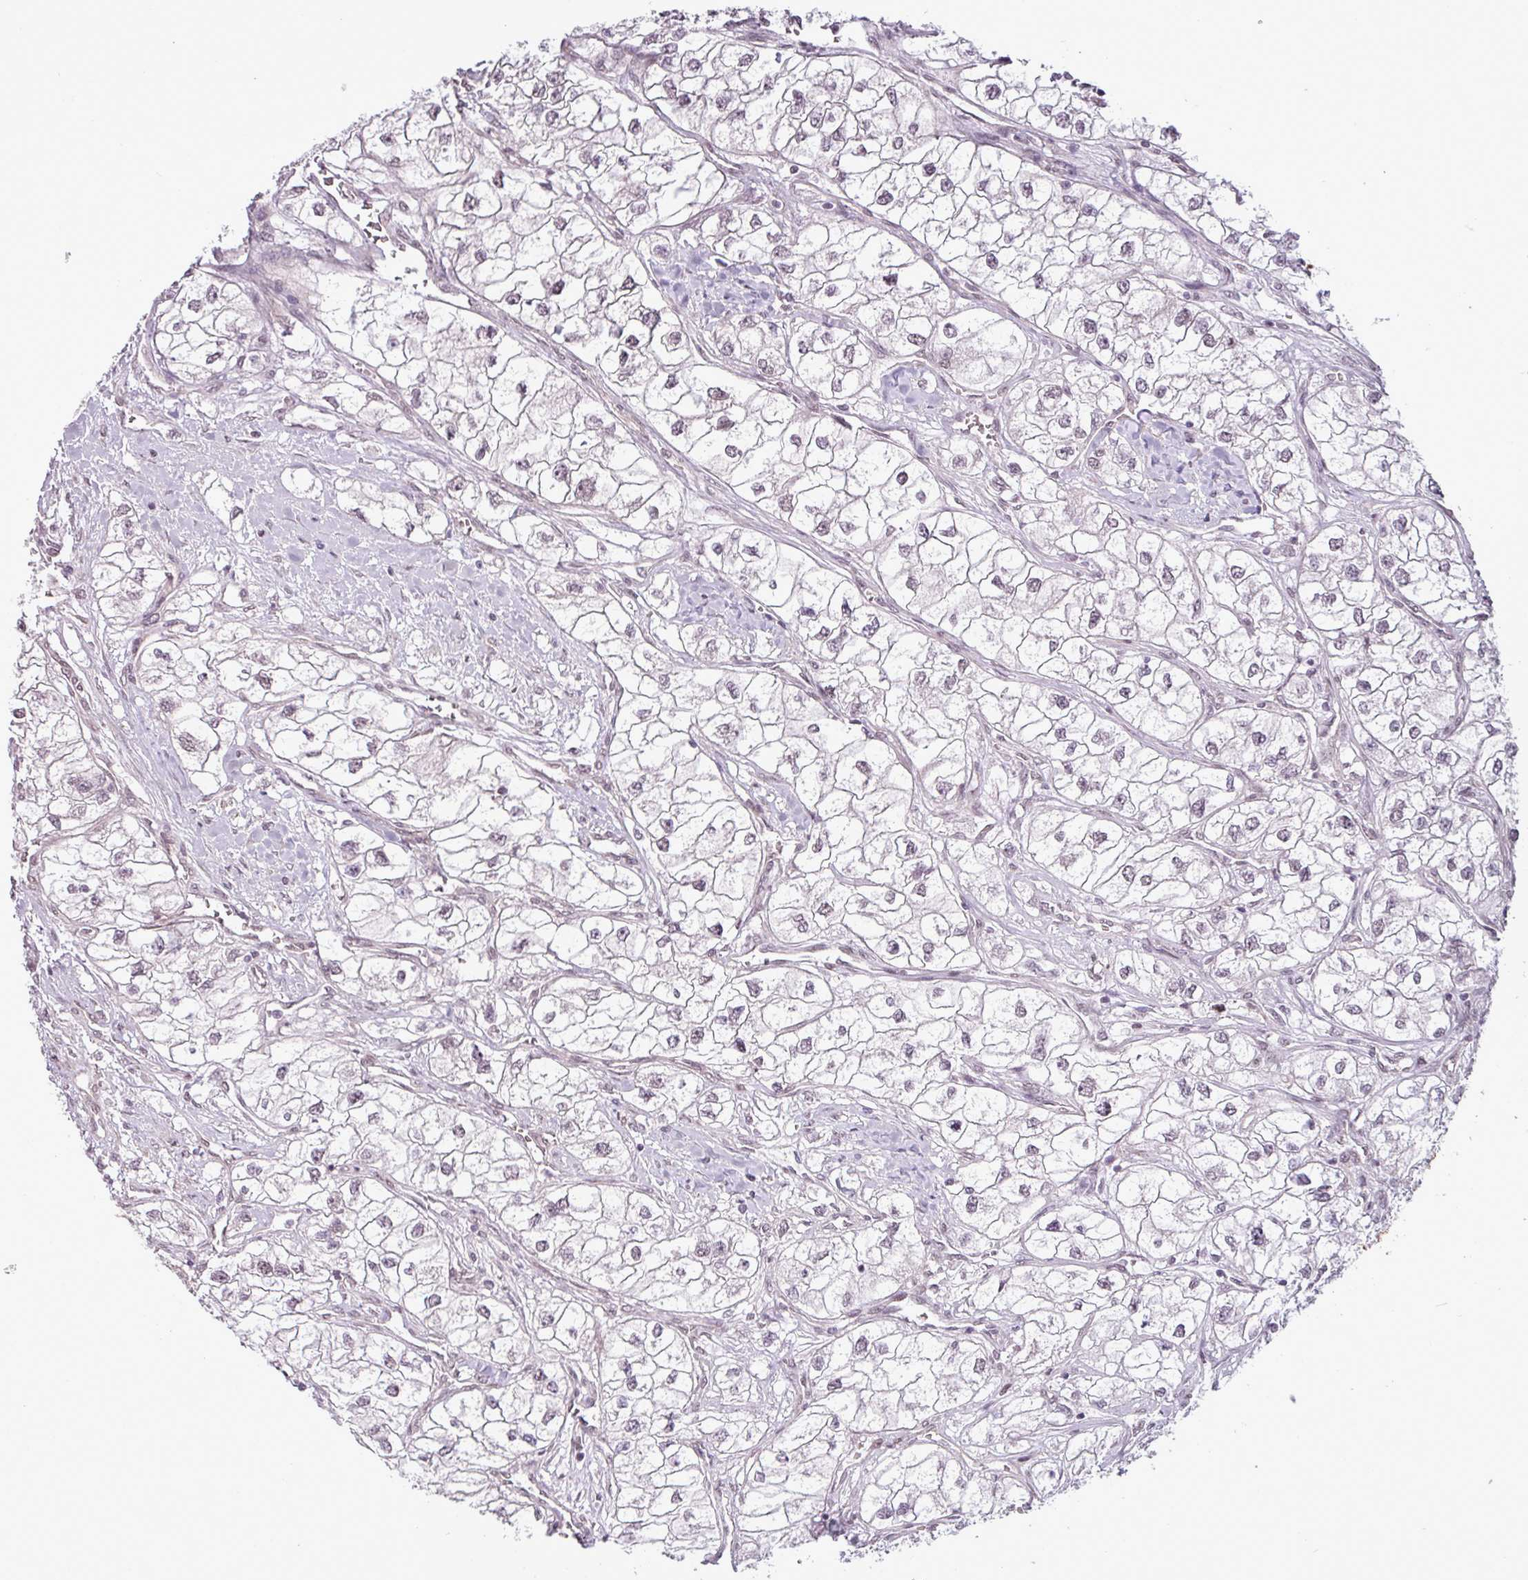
{"staining": {"intensity": "negative", "quantity": "none", "location": "none"}, "tissue": "renal cancer", "cell_type": "Tumor cells", "image_type": "cancer", "snomed": [{"axis": "morphology", "description": "Adenocarcinoma, NOS"}, {"axis": "topography", "description": "Kidney"}], "caption": "Tumor cells are negative for brown protein staining in renal cancer (adenocarcinoma).", "gene": "GPT2", "patient": {"sex": "male", "age": 59}}